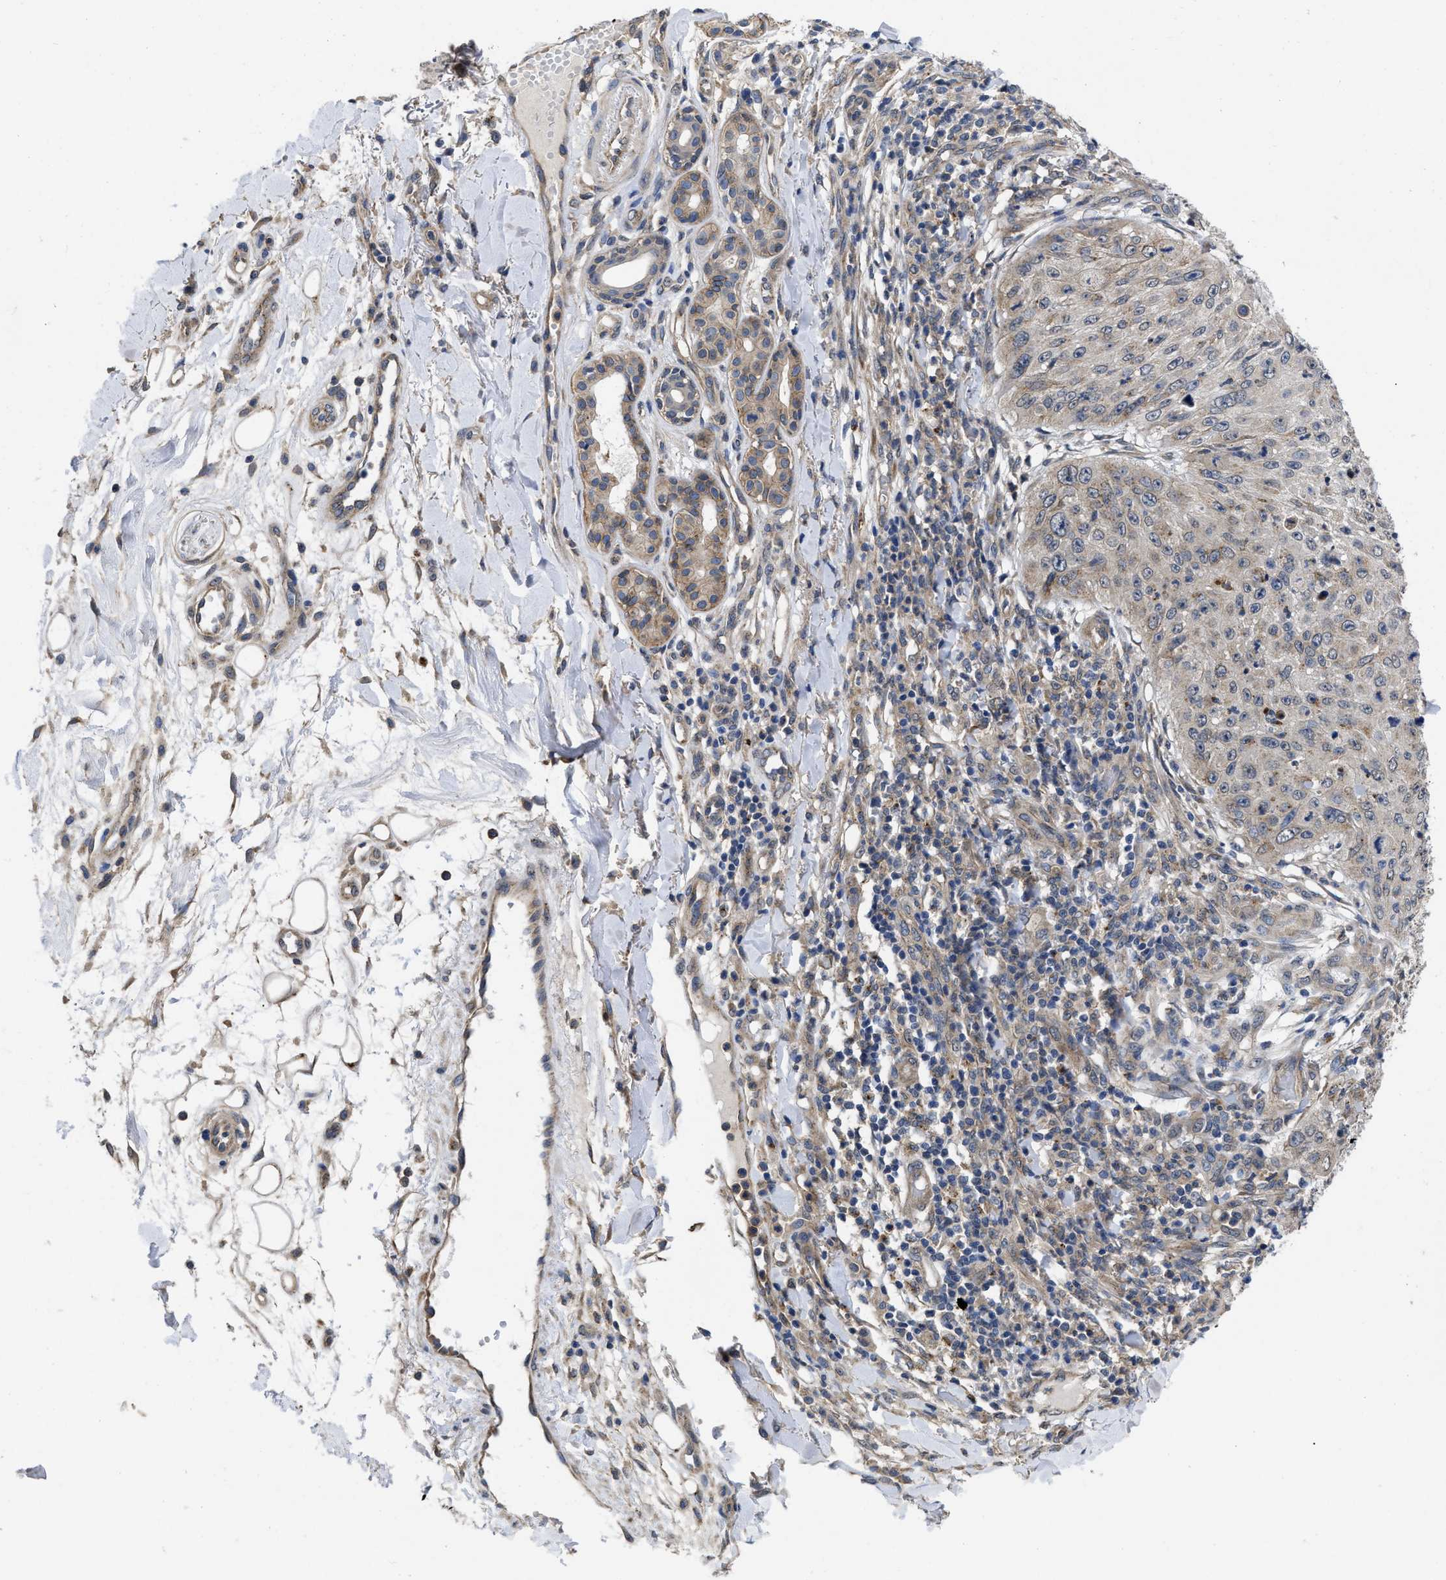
{"staining": {"intensity": "negative", "quantity": "none", "location": "none"}, "tissue": "skin cancer", "cell_type": "Tumor cells", "image_type": "cancer", "snomed": [{"axis": "morphology", "description": "Squamous cell carcinoma, NOS"}, {"axis": "topography", "description": "Skin"}], "caption": "The immunohistochemistry (IHC) image has no significant staining in tumor cells of skin cancer tissue.", "gene": "PKD2", "patient": {"sex": "female", "age": 80}}